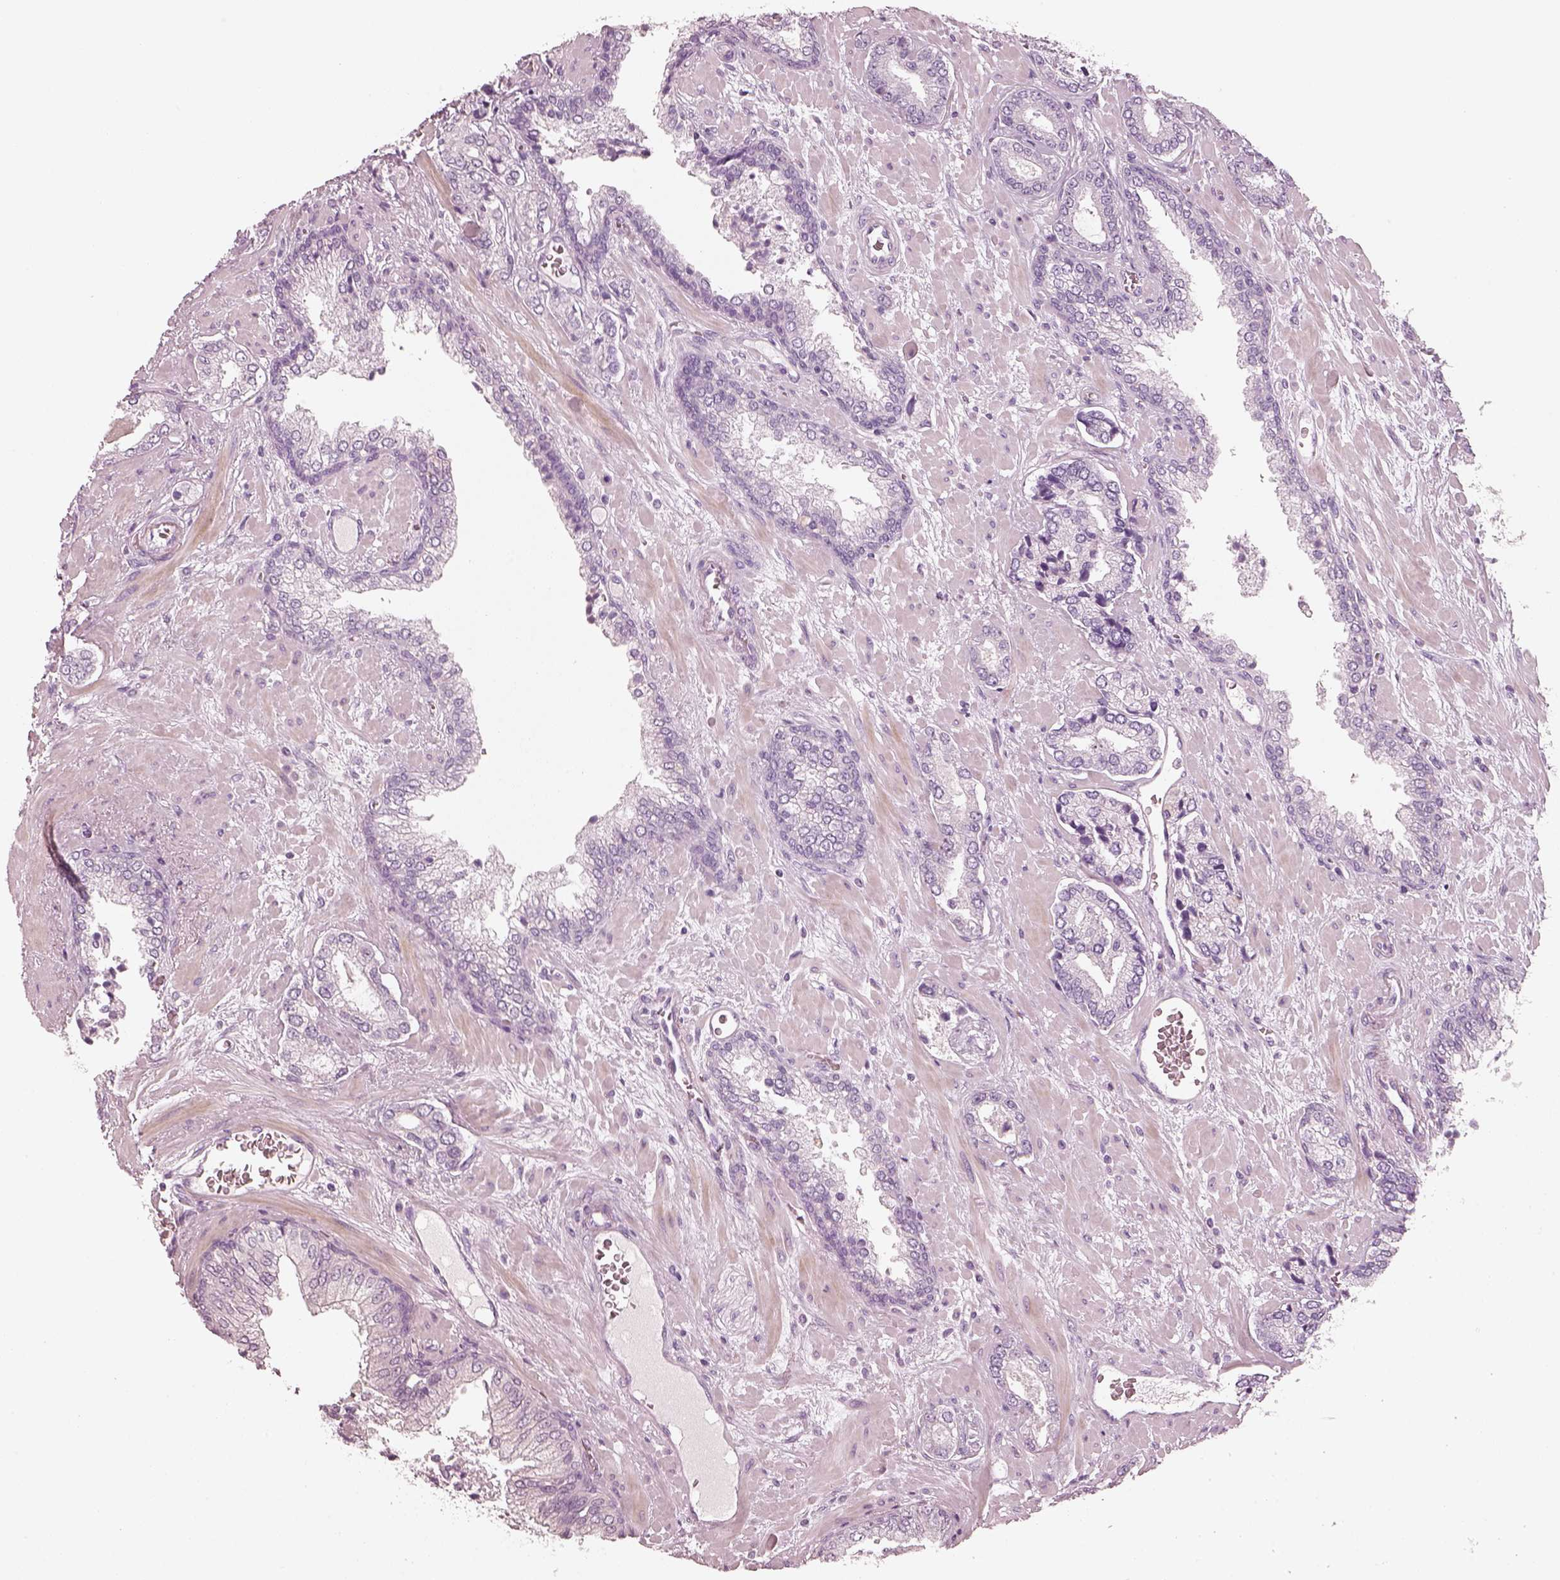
{"staining": {"intensity": "negative", "quantity": "none", "location": "none"}, "tissue": "prostate cancer", "cell_type": "Tumor cells", "image_type": "cancer", "snomed": [{"axis": "morphology", "description": "Adenocarcinoma, Low grade"}, {"axis": "topography", "description": "Prostate"}], "caption": "Prostate cancer (adenocarcinoma (low-grade)) was stained to show a protein in brown. There is no significant staining in tumor cells.", "gene": "R3HDML", "patient": {"sex": "male", "age": 61}}